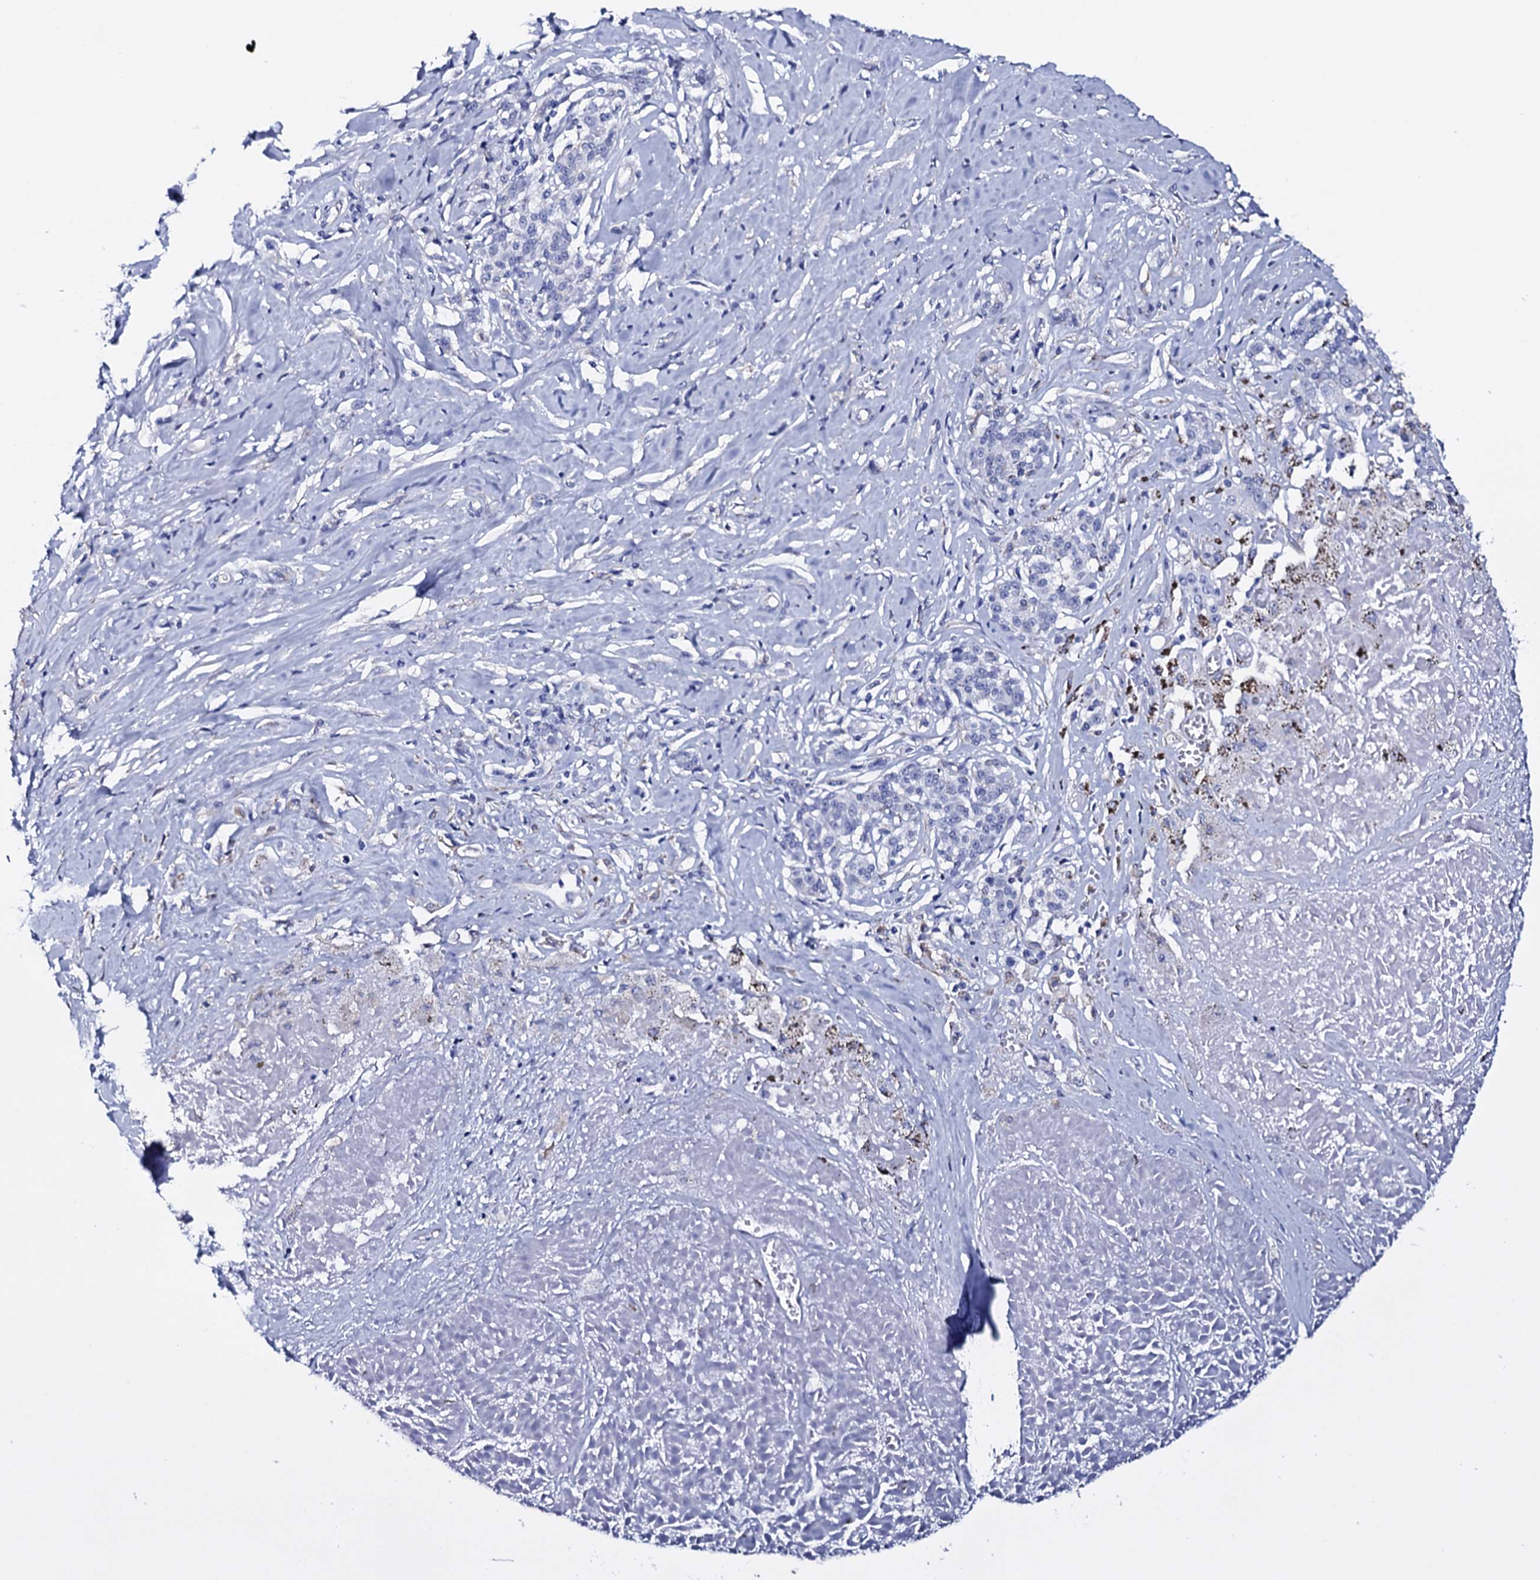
{"staining": {"intensity": "negative", "quantity": "none", "location": "none"}, "tissue": "melanoma", "cell_type": "Tumor cells", "image_type": "cancer", "snomed": [{"axis": "morphology", "description": "Malignant melanoma, NOS"}, {"axis": "topography", "description": "Skin"}], "caption": "Immunohistochemical staining of melanoma demonstrates no significant staining in tumor cells.", "gene": "ITPRID2", "patient": {"sex": "female", "age": 72}}